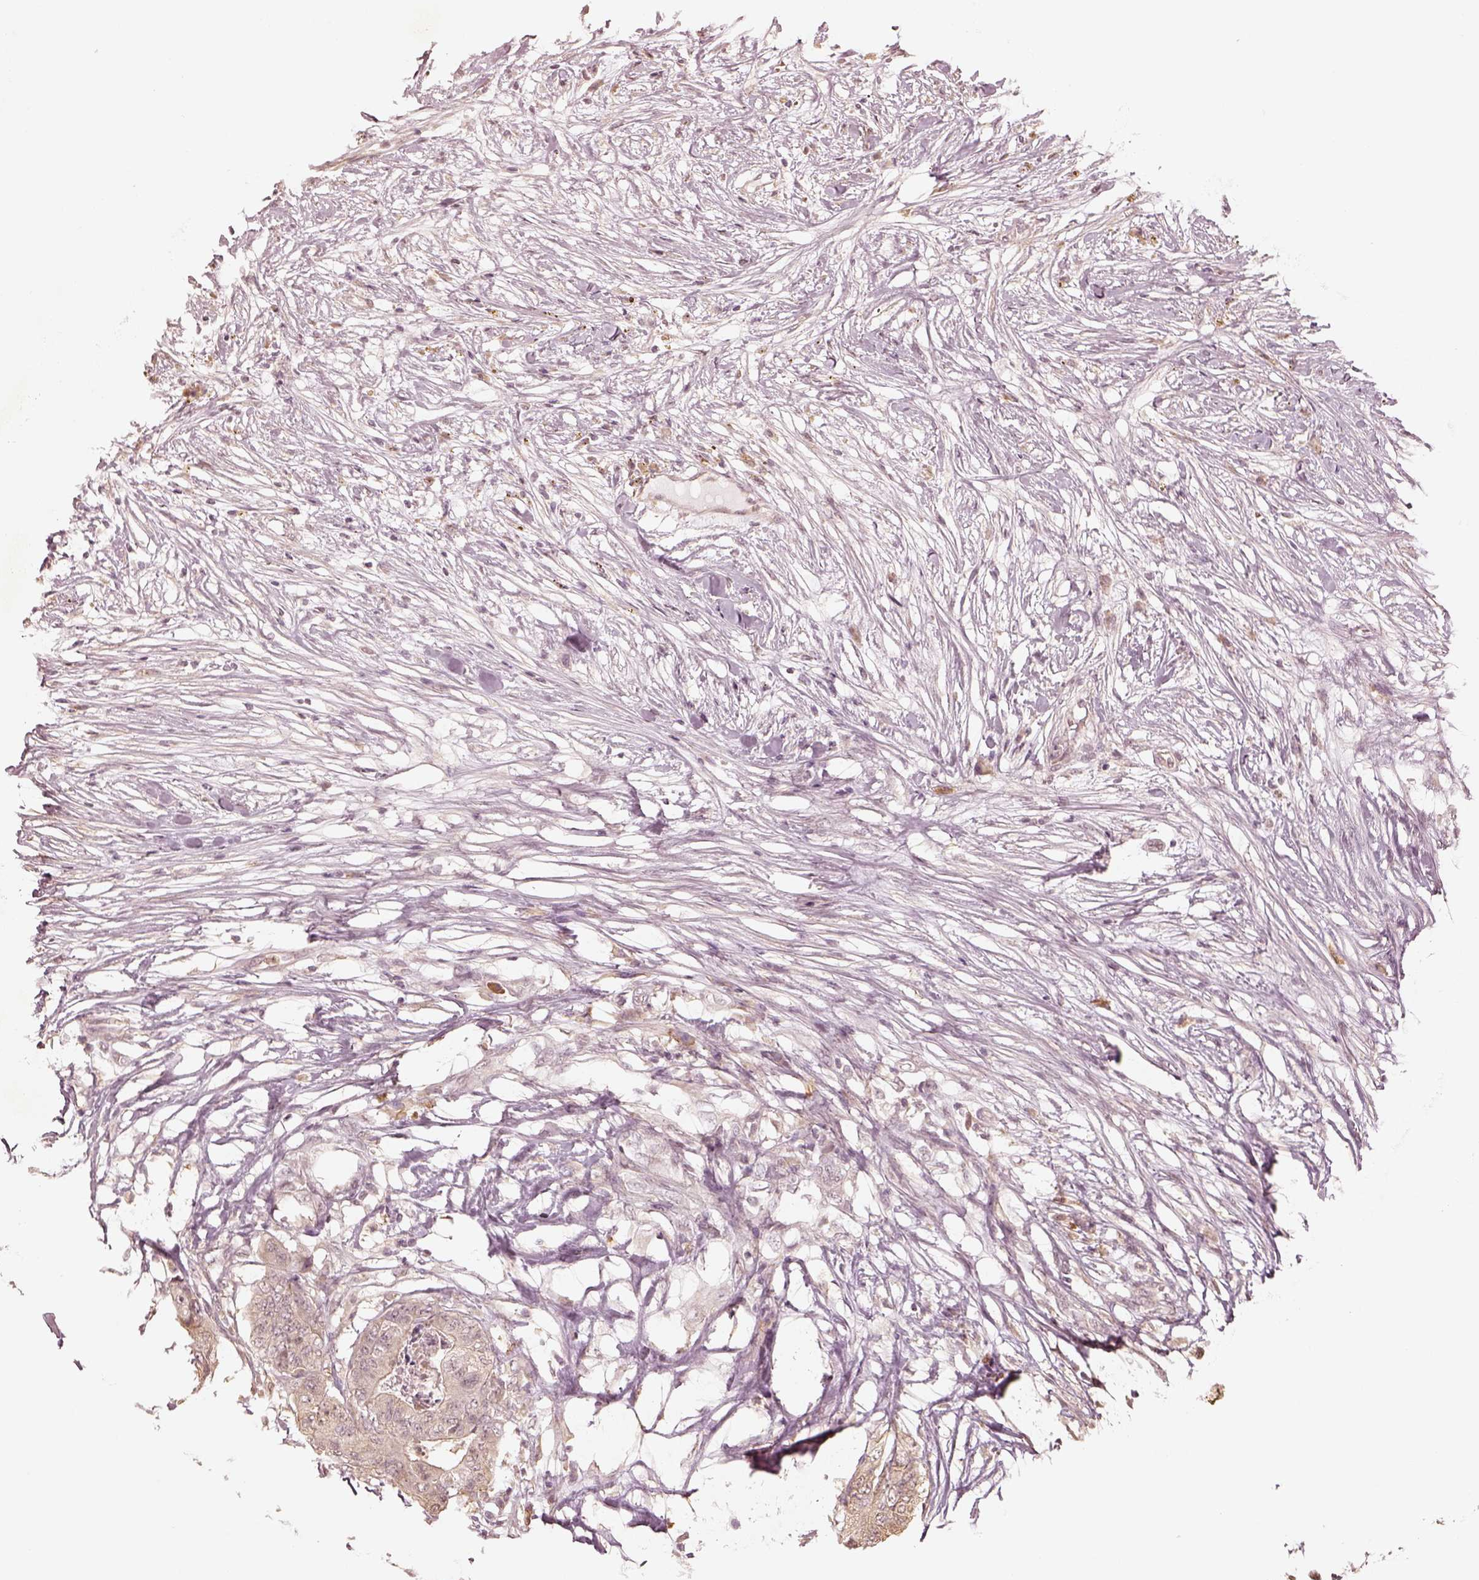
{"staining": {"intensity": "negative", "quantity": "none", "location": "none"}, "tissue": "colorectal cancer", "cell_type": "Tumor cells", "image_type": "cancer", "snomed": [{"axis": "morphology", "description": "Adenocarcinoma, NOS"}, {"axis": "topography", "description": "Colon"}], "caption": "An image of human colorectal cancer is negative for staining in tumor cells.", "gene": "CRB1", "patient": {"sex": "female", "age": 48}}